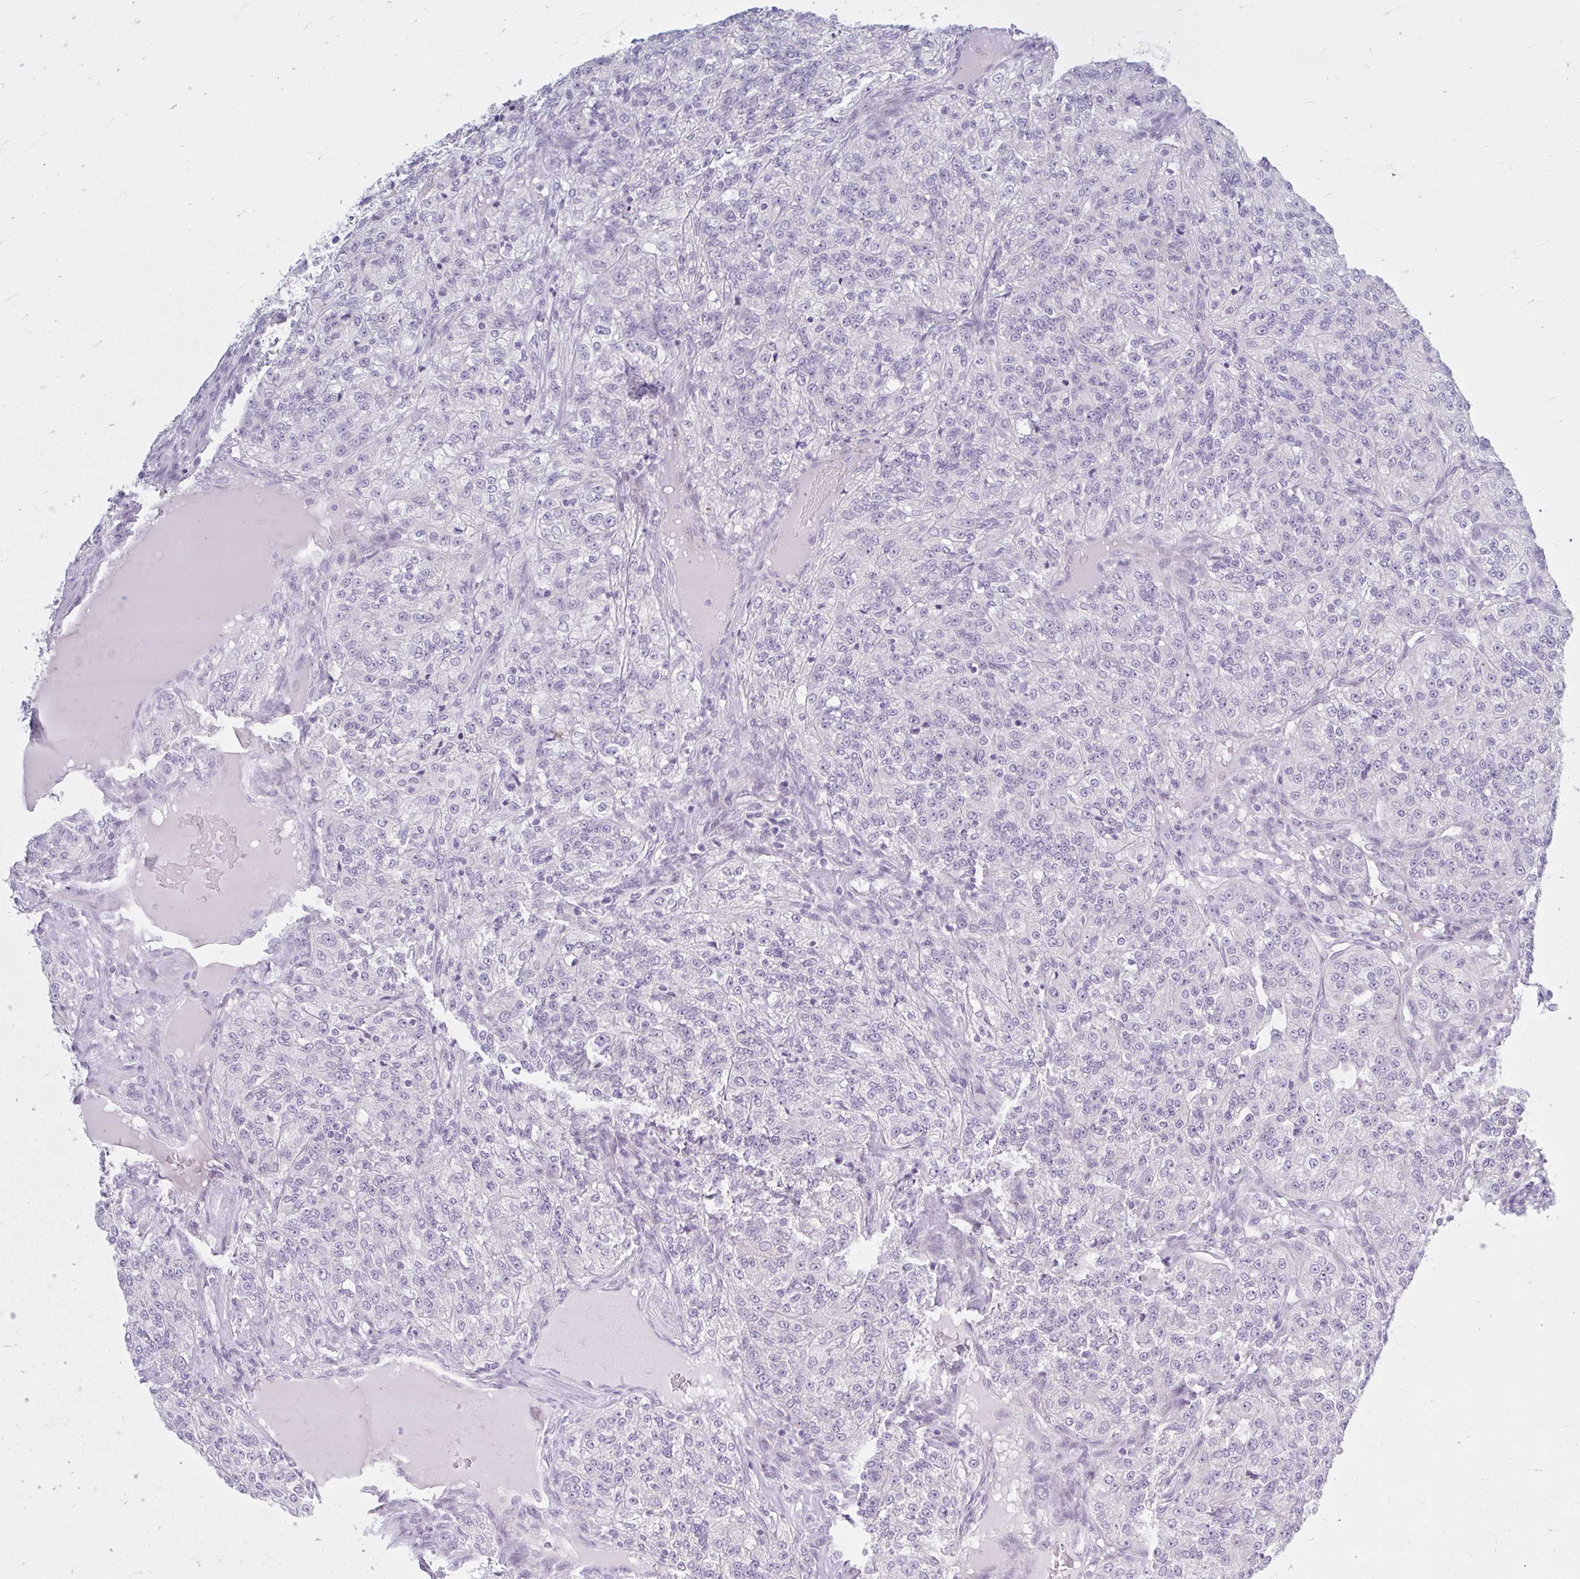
{"staining": {"intensity": "negative", "quantity": "none", "location": "none"}, "tissue": "renal cancer", "cell_type": "Tumor cells", "image_type": "cancer", "snomed": [{"axis": "morphology", "description": "Adenocarcinoma, NOS"}, {"axis": "topography", "description": "Kidney"}], "caption": "Immunohistochemistry (IHC) of adenocarcinoma (renal) shows no positivity in tumor cells.", "gene": "FAM153A", "patient": {"sex": "female", "age": 63}}